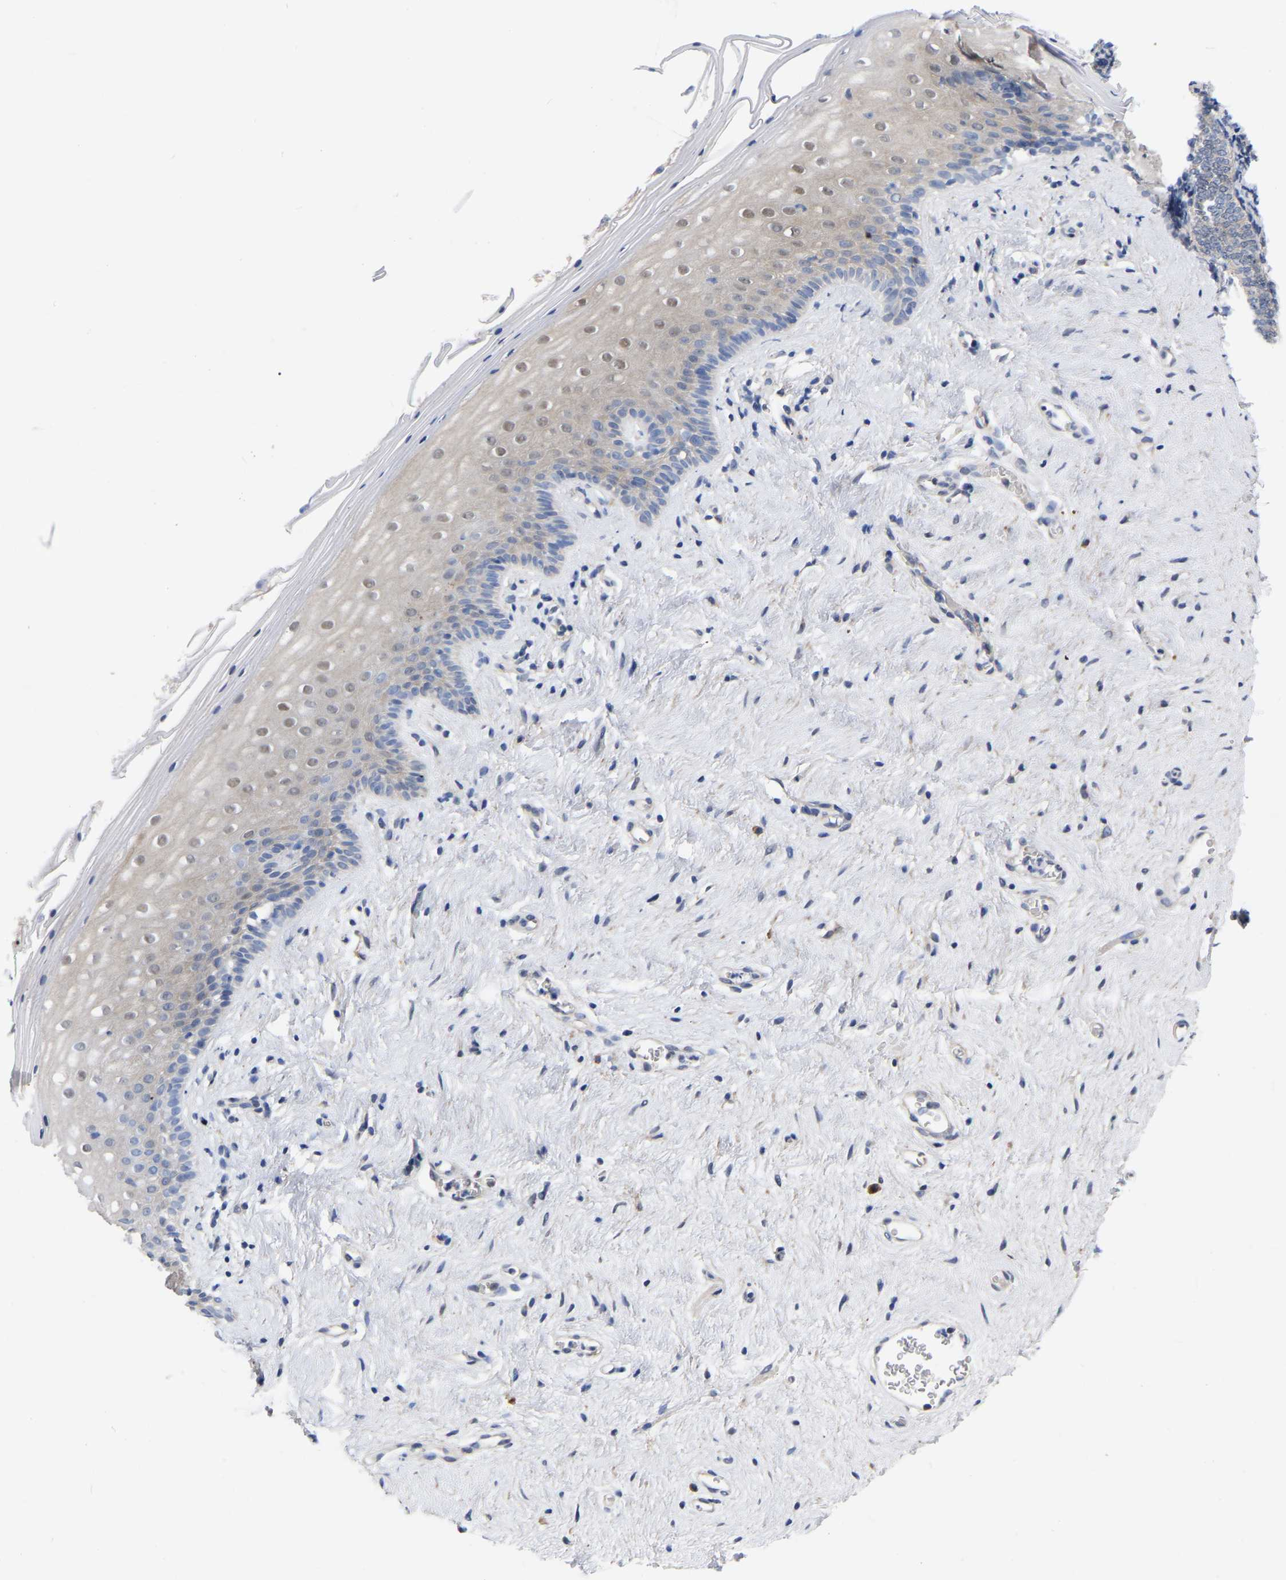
{"staining": {"intensity": "weak", "quantity": "<25%", "location": "cytoplasmic/membranous,nuclear"}, "tissue": "vagina", "cell_type": "Squamous epithelial cells", "image_type": "normal", "snomed": [{"axis": "morphology", "description": "Normal tissue, NOS"}, {"axis": "topography", "description": "Vagina"}], "caption": "This is an immunohistochemistry (IHC) micrograph of benign vagina. There is no positivity in squamous epithelial cells.", "gene": "UBE4B", "patient": {"sex": "female", "age": 44}}